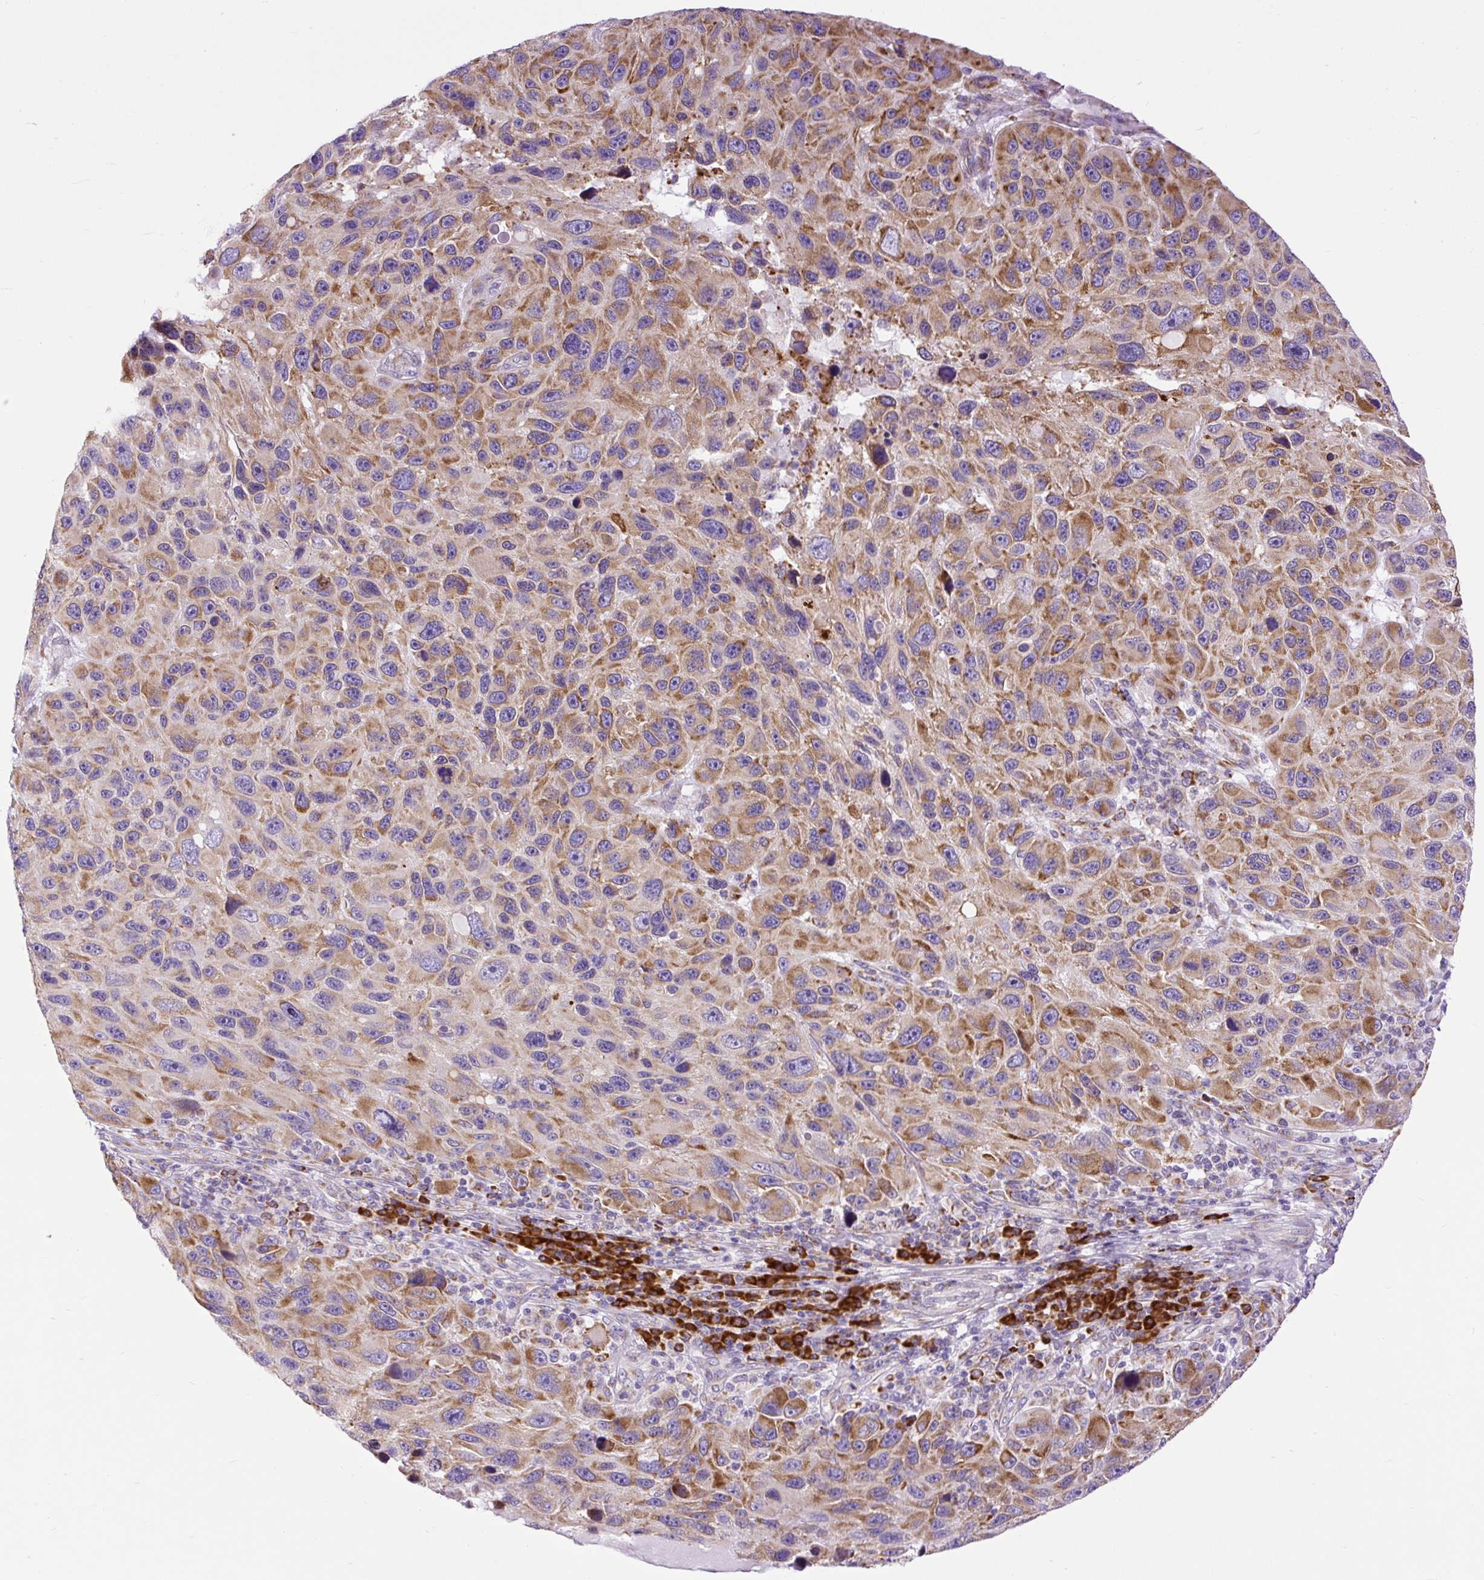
{"staining": {"intensity": "moderate", "quantity": ">75%", "location": "cytoplasmic/membranous"}, "tissue": "melanoma", "cell_type": "Tumor cells", "image_type": "cancer", "snomed": [{"axis": "morphology", "description": "Malignant melanoma, NOS"}, {"axis": "topography", "description": "Skin"}], "caption": "Melanoma stained with IHC shows moderate cytoplasmic/membranous staining in approximately >75% of tumor cells. Nuclei are stained in blue.", "gene": "DDOST", "patient": {"sex": "male", "age": 53}}